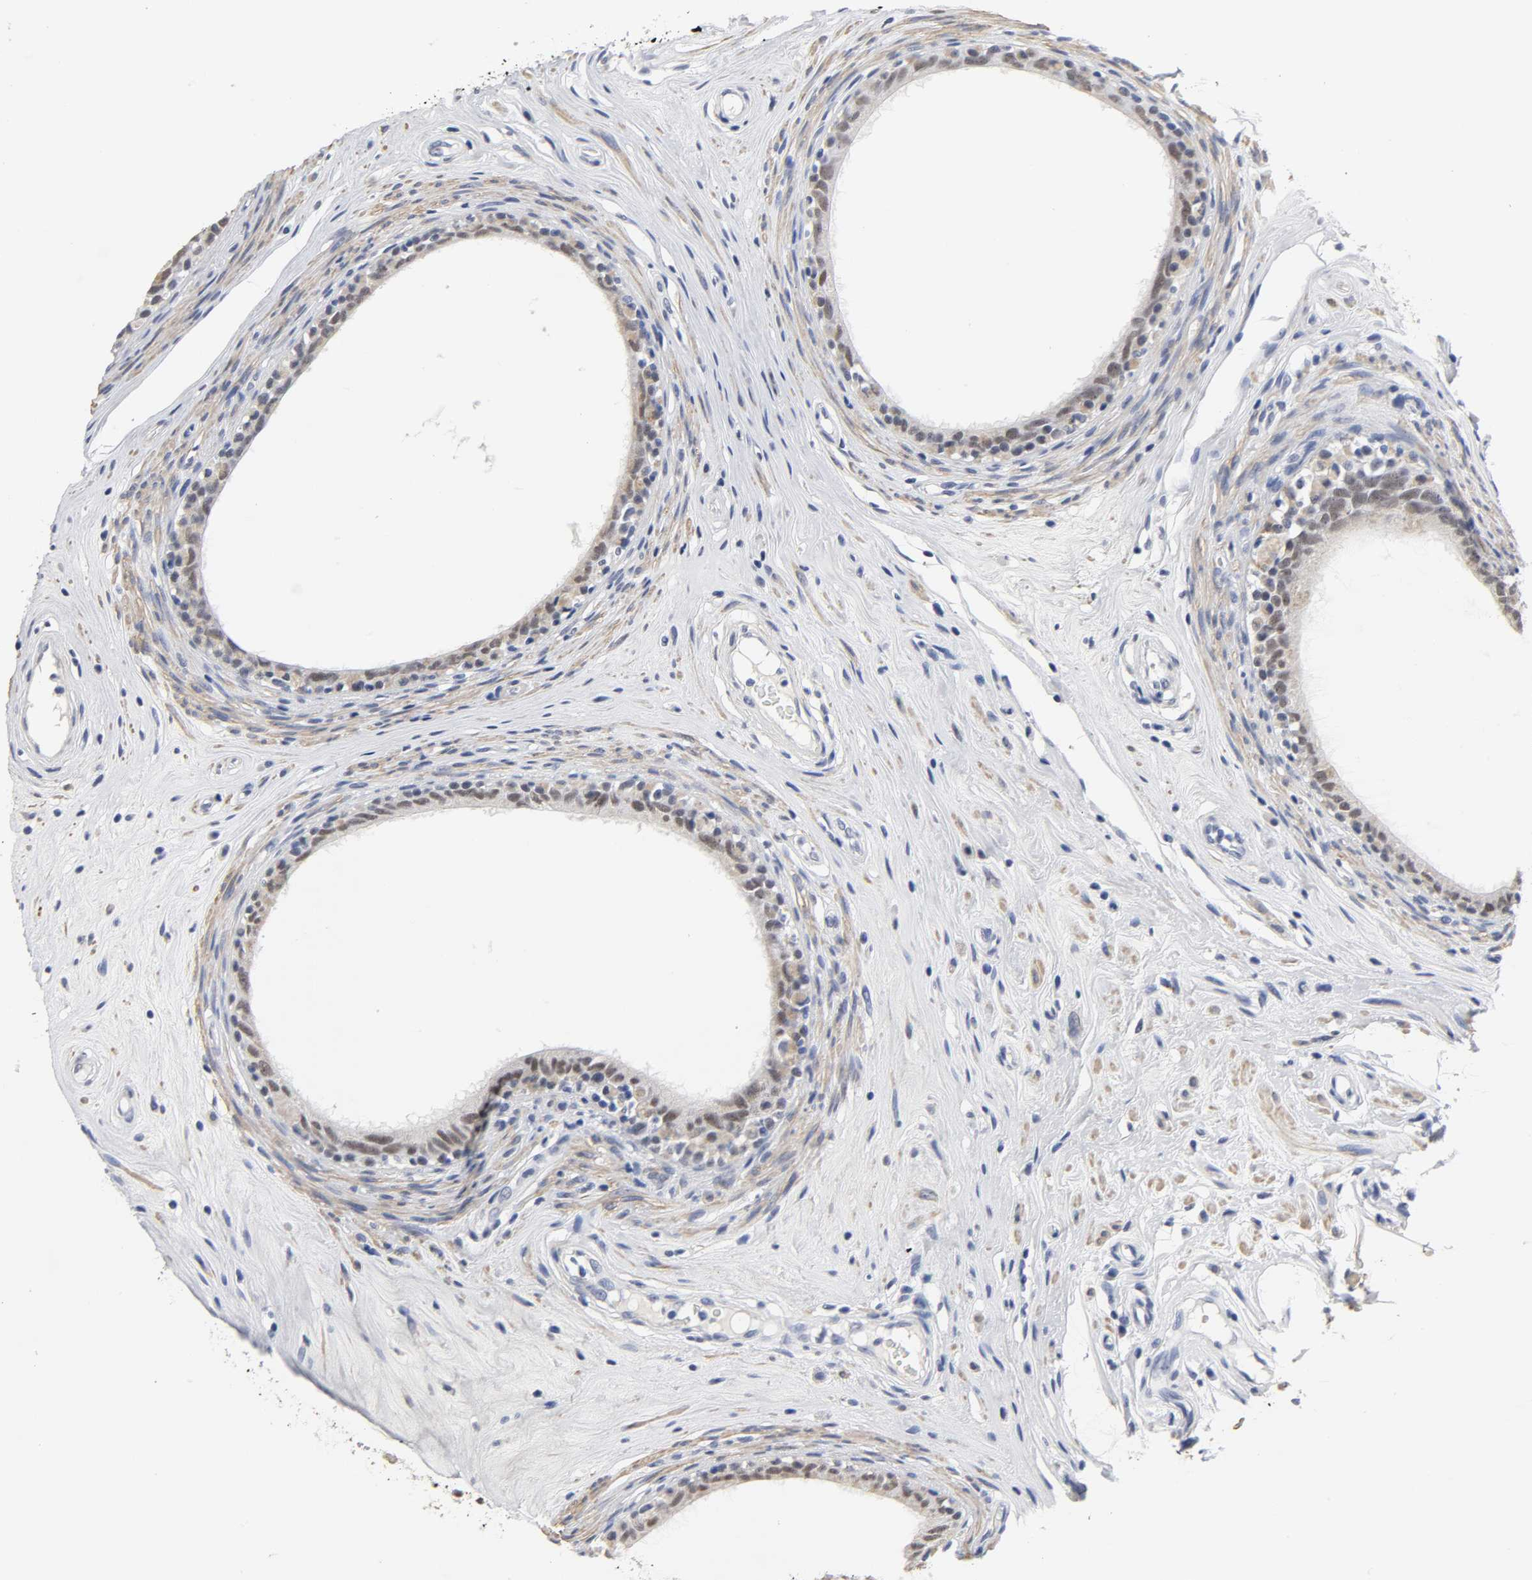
{"staining": {"intensity": "moderate", "quantity": ">75%", "location": "nuclear"}, "tissue": "epididymis", "cell_type": "Glandular cells", "image_type": "normal", "snomed": [{"axis": "morphology", "description": "Normal tissue, NOS"}, {"axis": "morphology", "description": "Inflammation, NOS"}, {"axis": "topography", "description": "Epididymis"}], "caption": "Protein staining of unremarkable epididymis shows moderate nuclear staining in about >75% of glandular cells. The staining was performed using DAB to visualize the protein expression in brown, while the nuclei were stained in blue with hematoxylin (Magnification: 20x).", "gene": "GRHL2", "patient": {"sex": "male", "age": 84}}